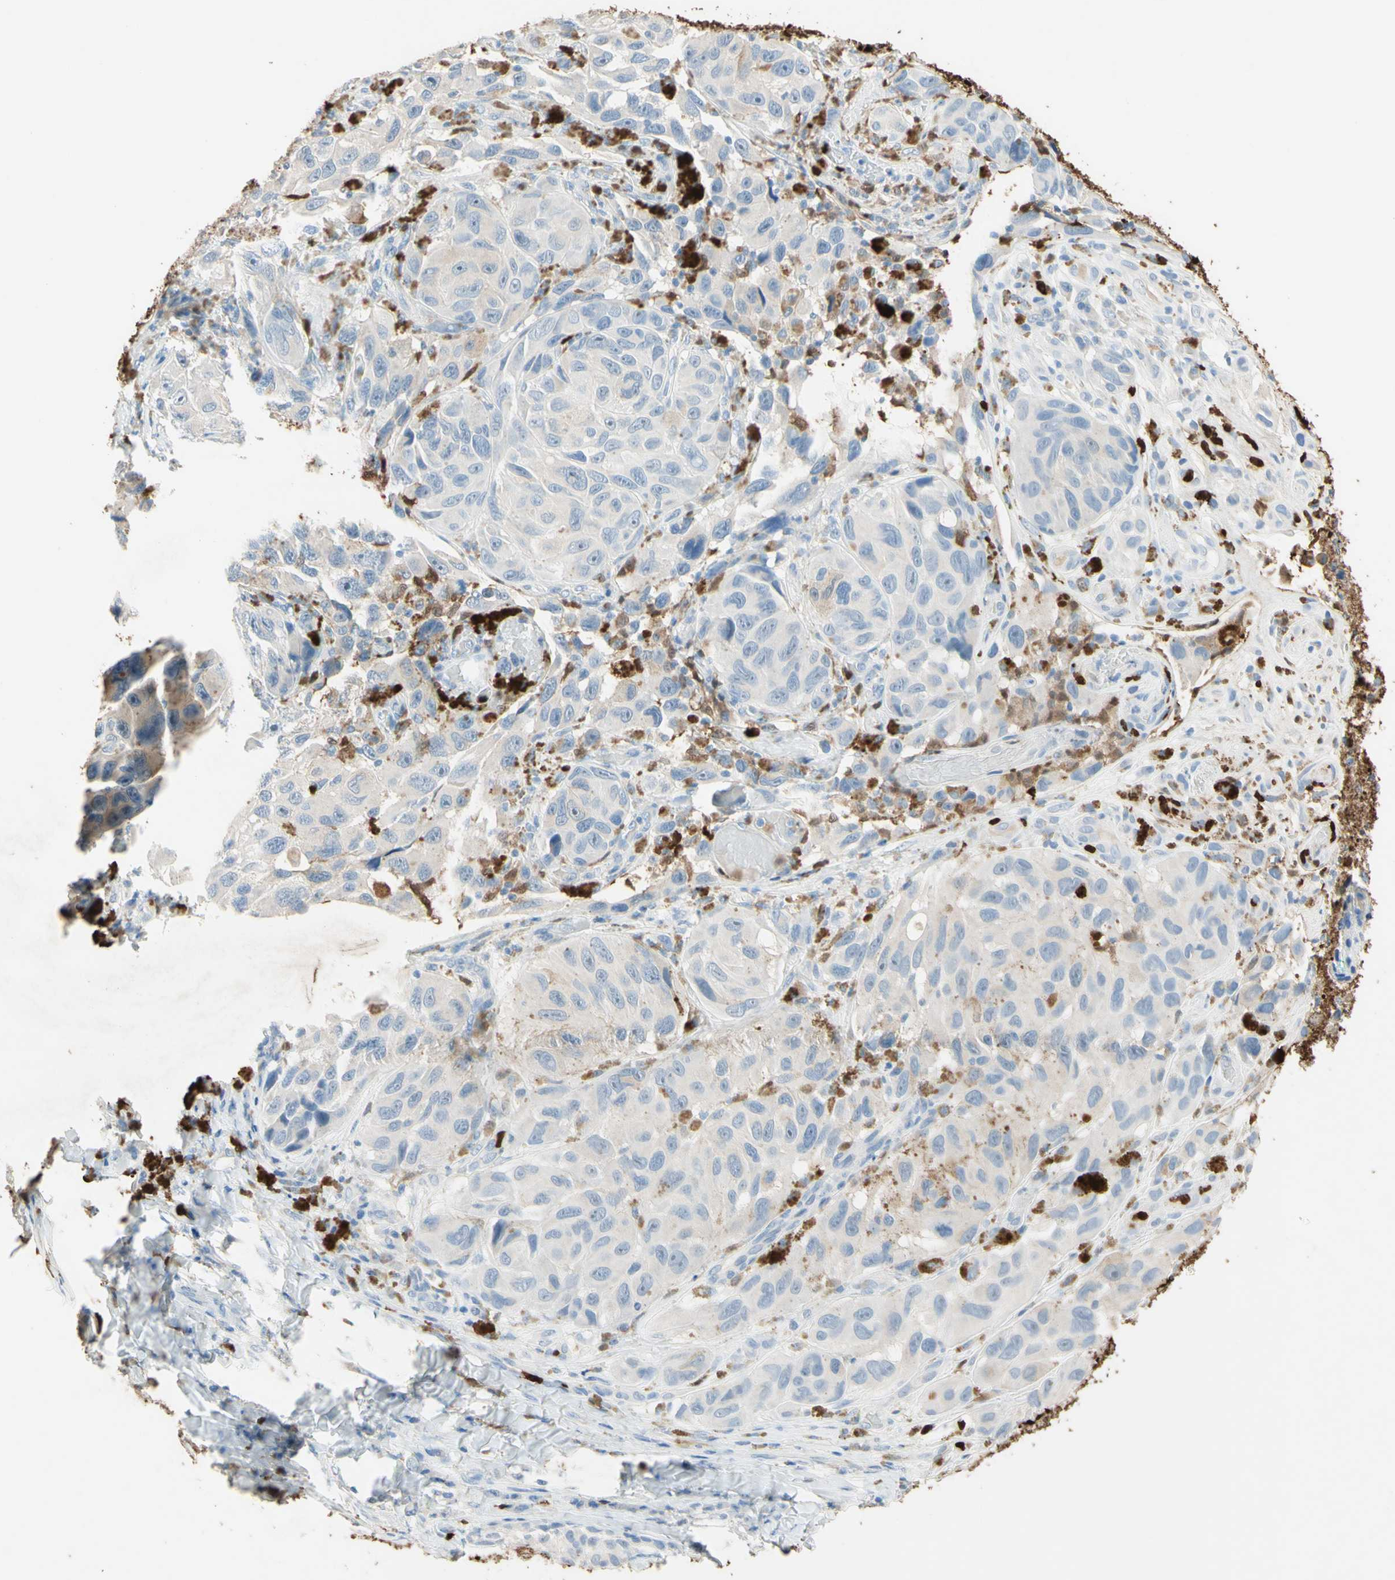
{"staining": {"intensity": "negative", "quantity": "none", "location": "none"}, "tissue": "melanoma", "cell_type": "Tumor cells", "image_type": "cancer", "snomed": [{"axis": "morphology", "description": "Malignant melanoma, NOS"}, {"axis": "topography", "description": "Skin"}], "caption": "IHC micrograph of neoplastic tissue: malignant melanoma stained with DAB demonstrates no significant protein expression in tumor cells.", "gene": "NFKBIZ", "patient": {"sex": "female", "age": 73}}